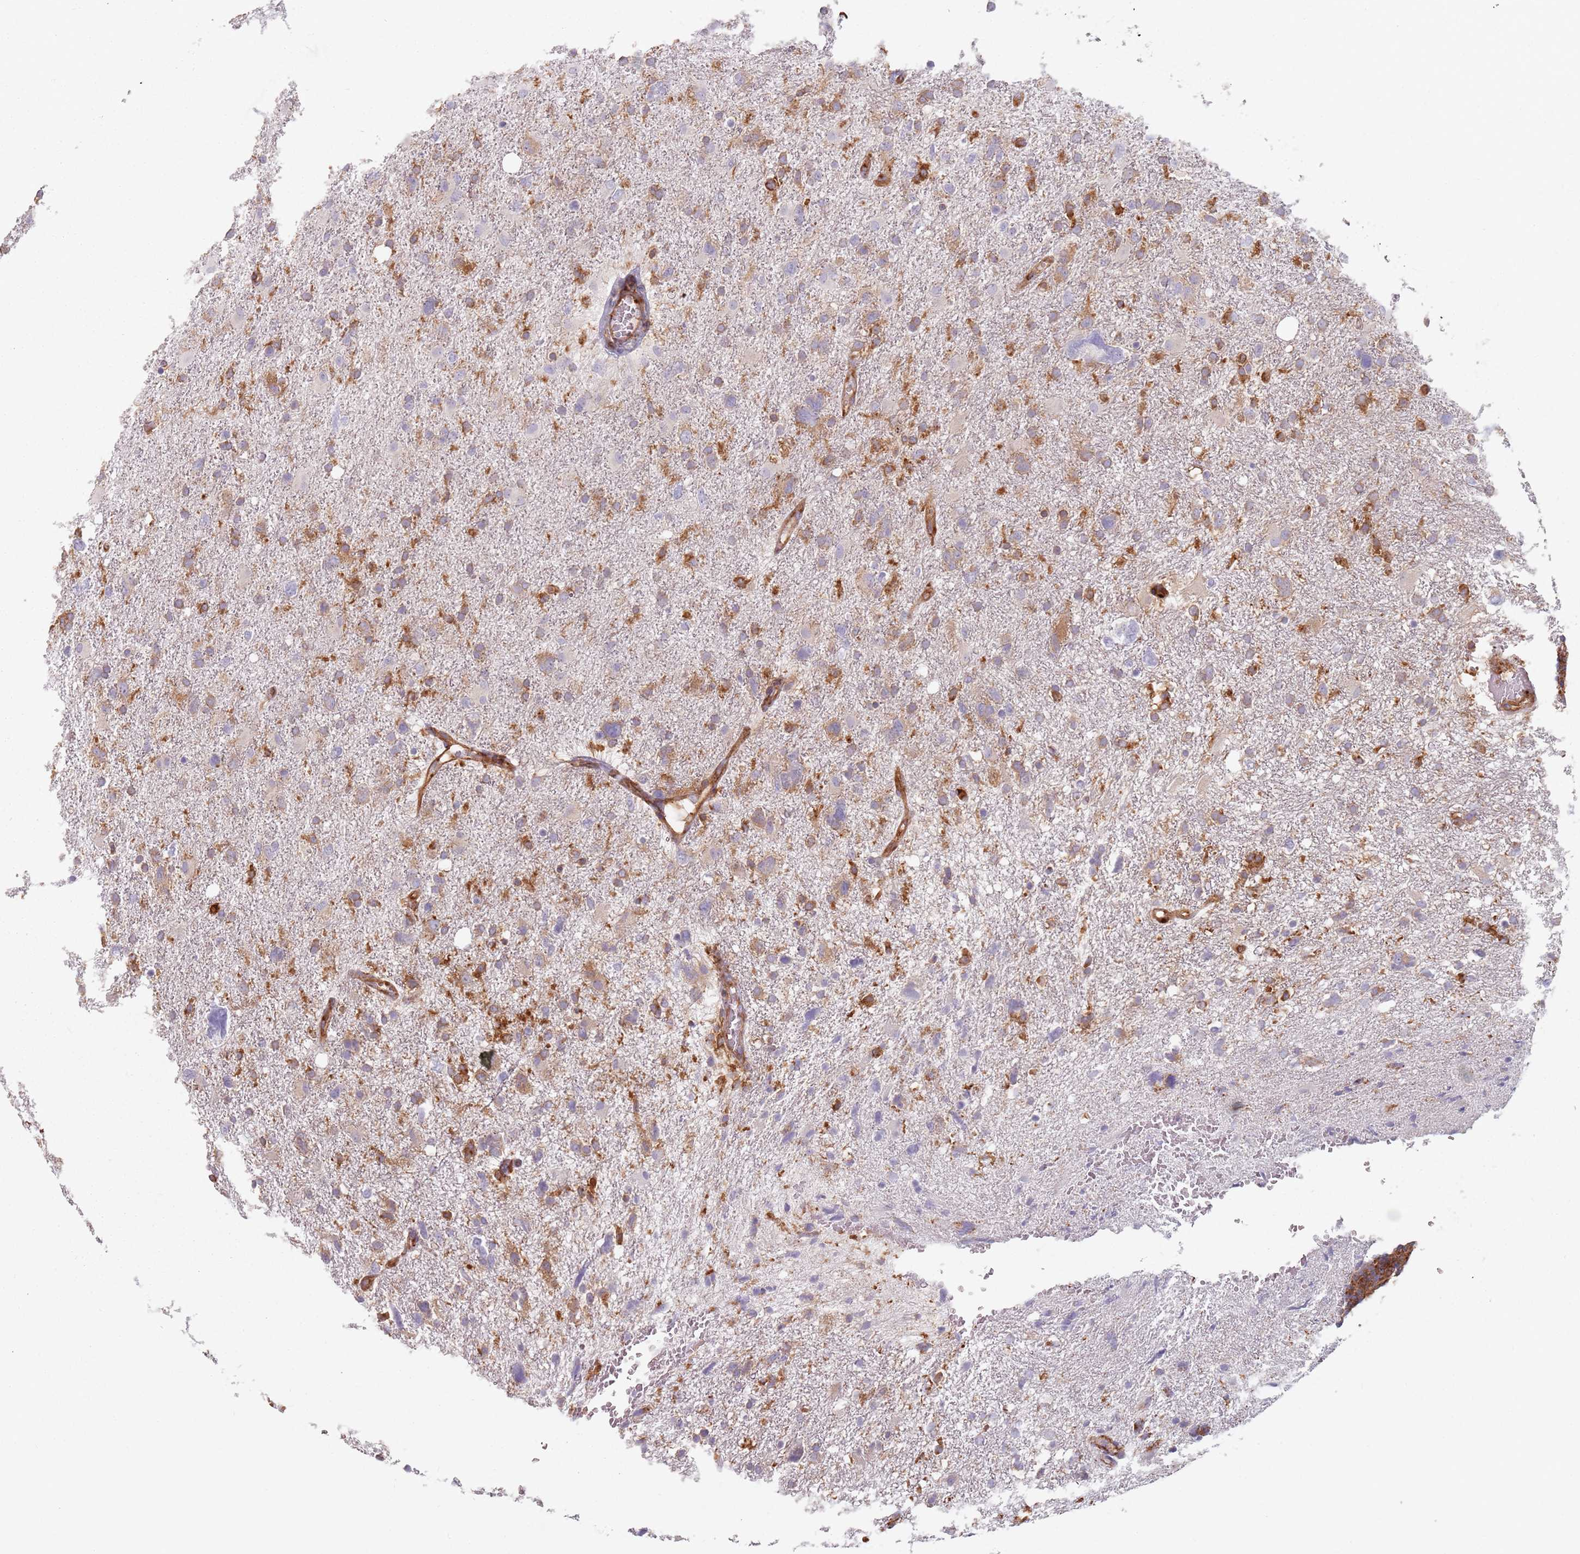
{"staining": {"intensity": "moderate", "quantity": "25%-75%", "location": "cytoplasmic/membranous"}, "tissue": "glioma", "cell_type": "Tumor cells", "image_type": "cancer", "snomed": [{"axis": "morphology", "description": "Glioma, malignant, High grade"}, {"axis": "topography", "description": "Brain"}], "caption": "A brown stain labels moderate cytoplasmic/membranous expression of a protein in malignant high-grade glioma tumor cells. (DAB (3,3'-diaminobenzidine) IHC, brown staining for protein, blue staining for nuclei).", "gene": "TPD52L2", "patient": {"sex": "male", "age": 61}}